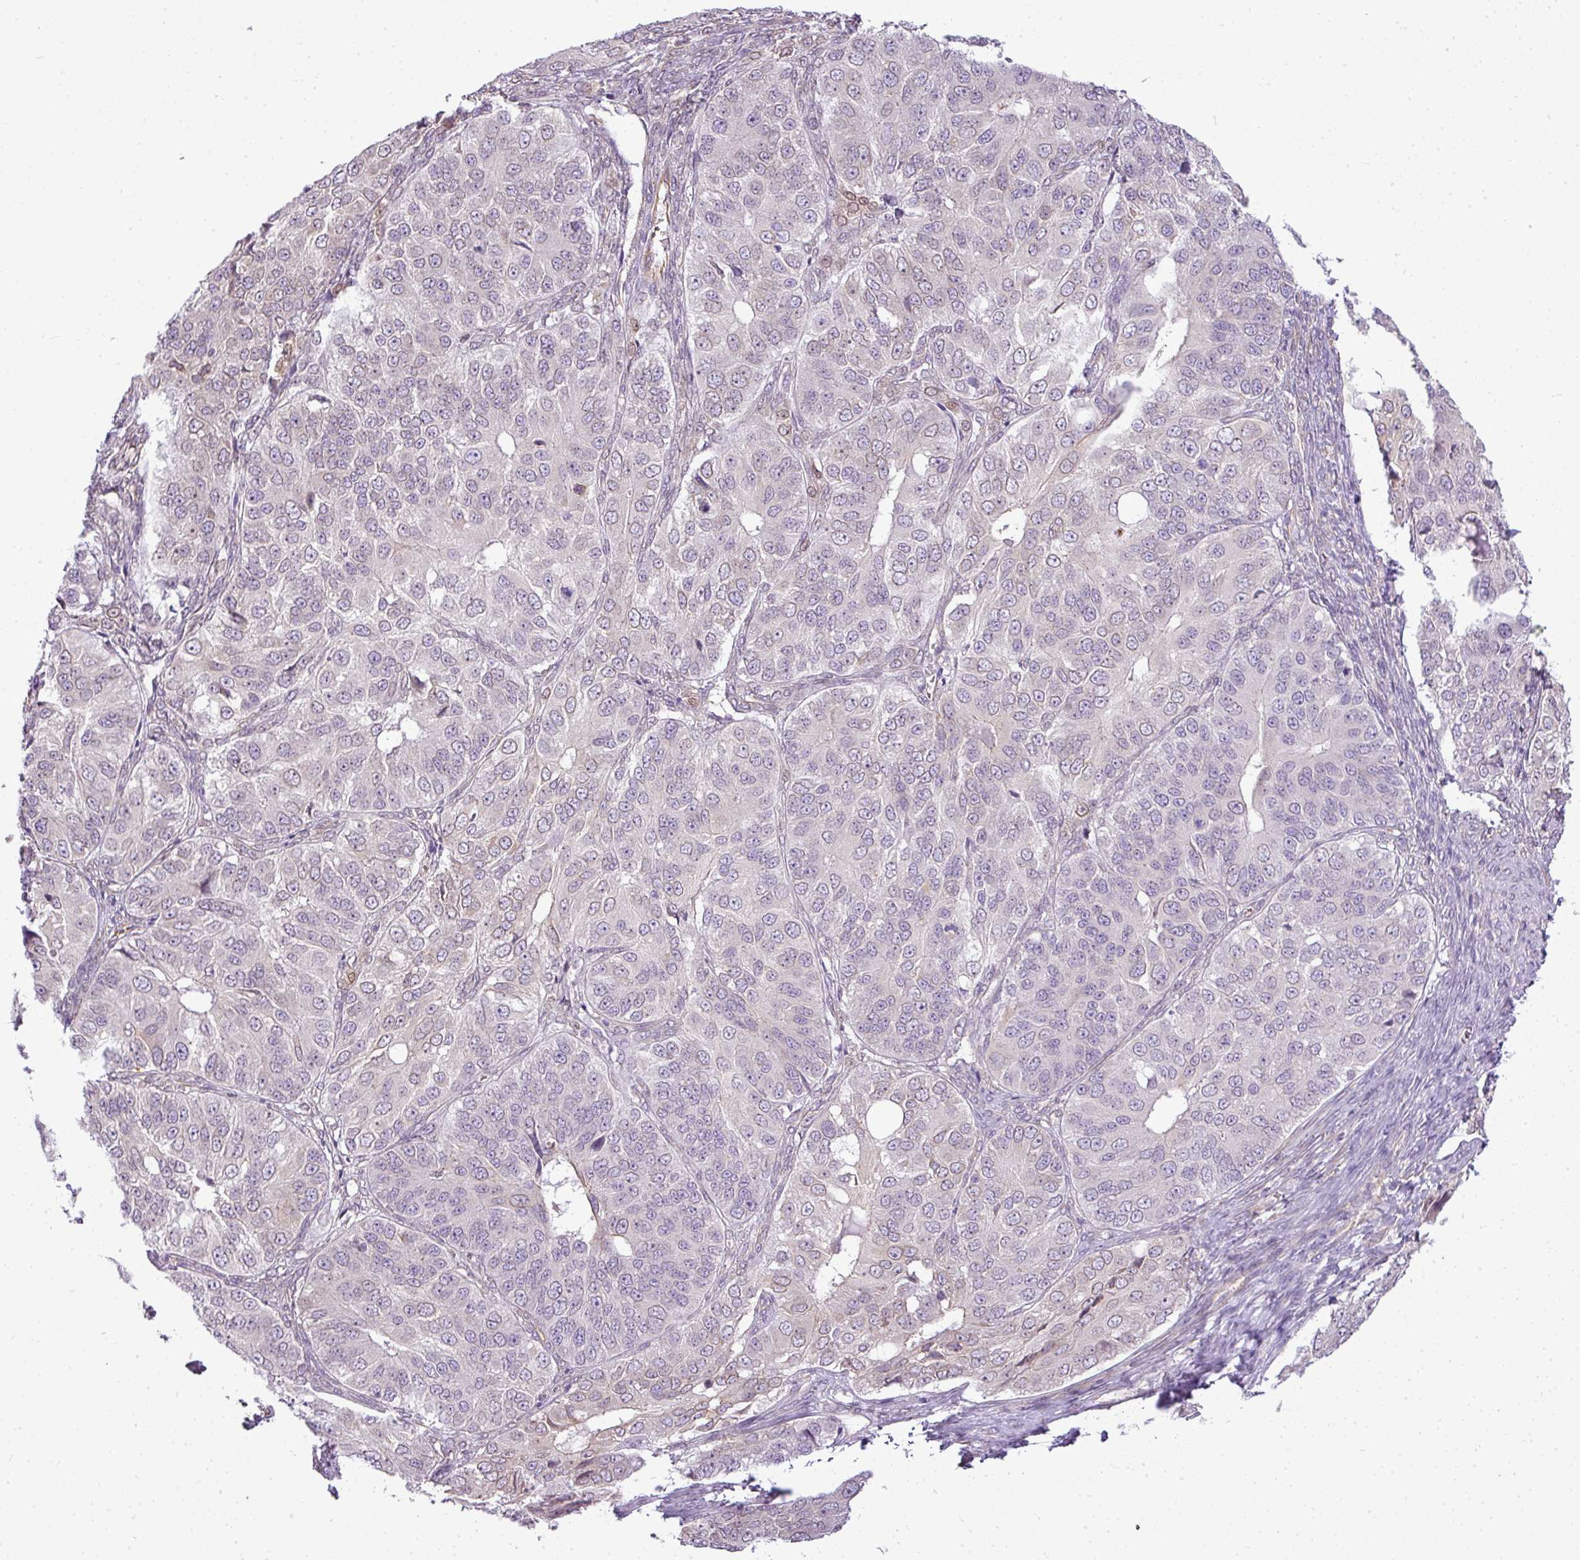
{"staining": {"intensity": "negative", "quantity": "none", "location": "none"}, "tissue": "ovarian cancer", "cell_type": "Tumor cells", "image_type": "cancer", "snomed": [{"axis": "morphology", "description": "Carcinoma, endometroid"}, {"axis": "topography", "description": "Ovary"}], "caption": "Immunohistochemistry (IHC) micrograph of neoplastic tissue: human ovarian cancer stained with DAB demonstrates no significant protein positivity in tumor cells. (Stains: DAB IHC with hematoxylin counter stain, Microscopy: brightfield microscopy at high magnification).", "gene": "COX18", "patient": {"sex": "female", "age": 51}}